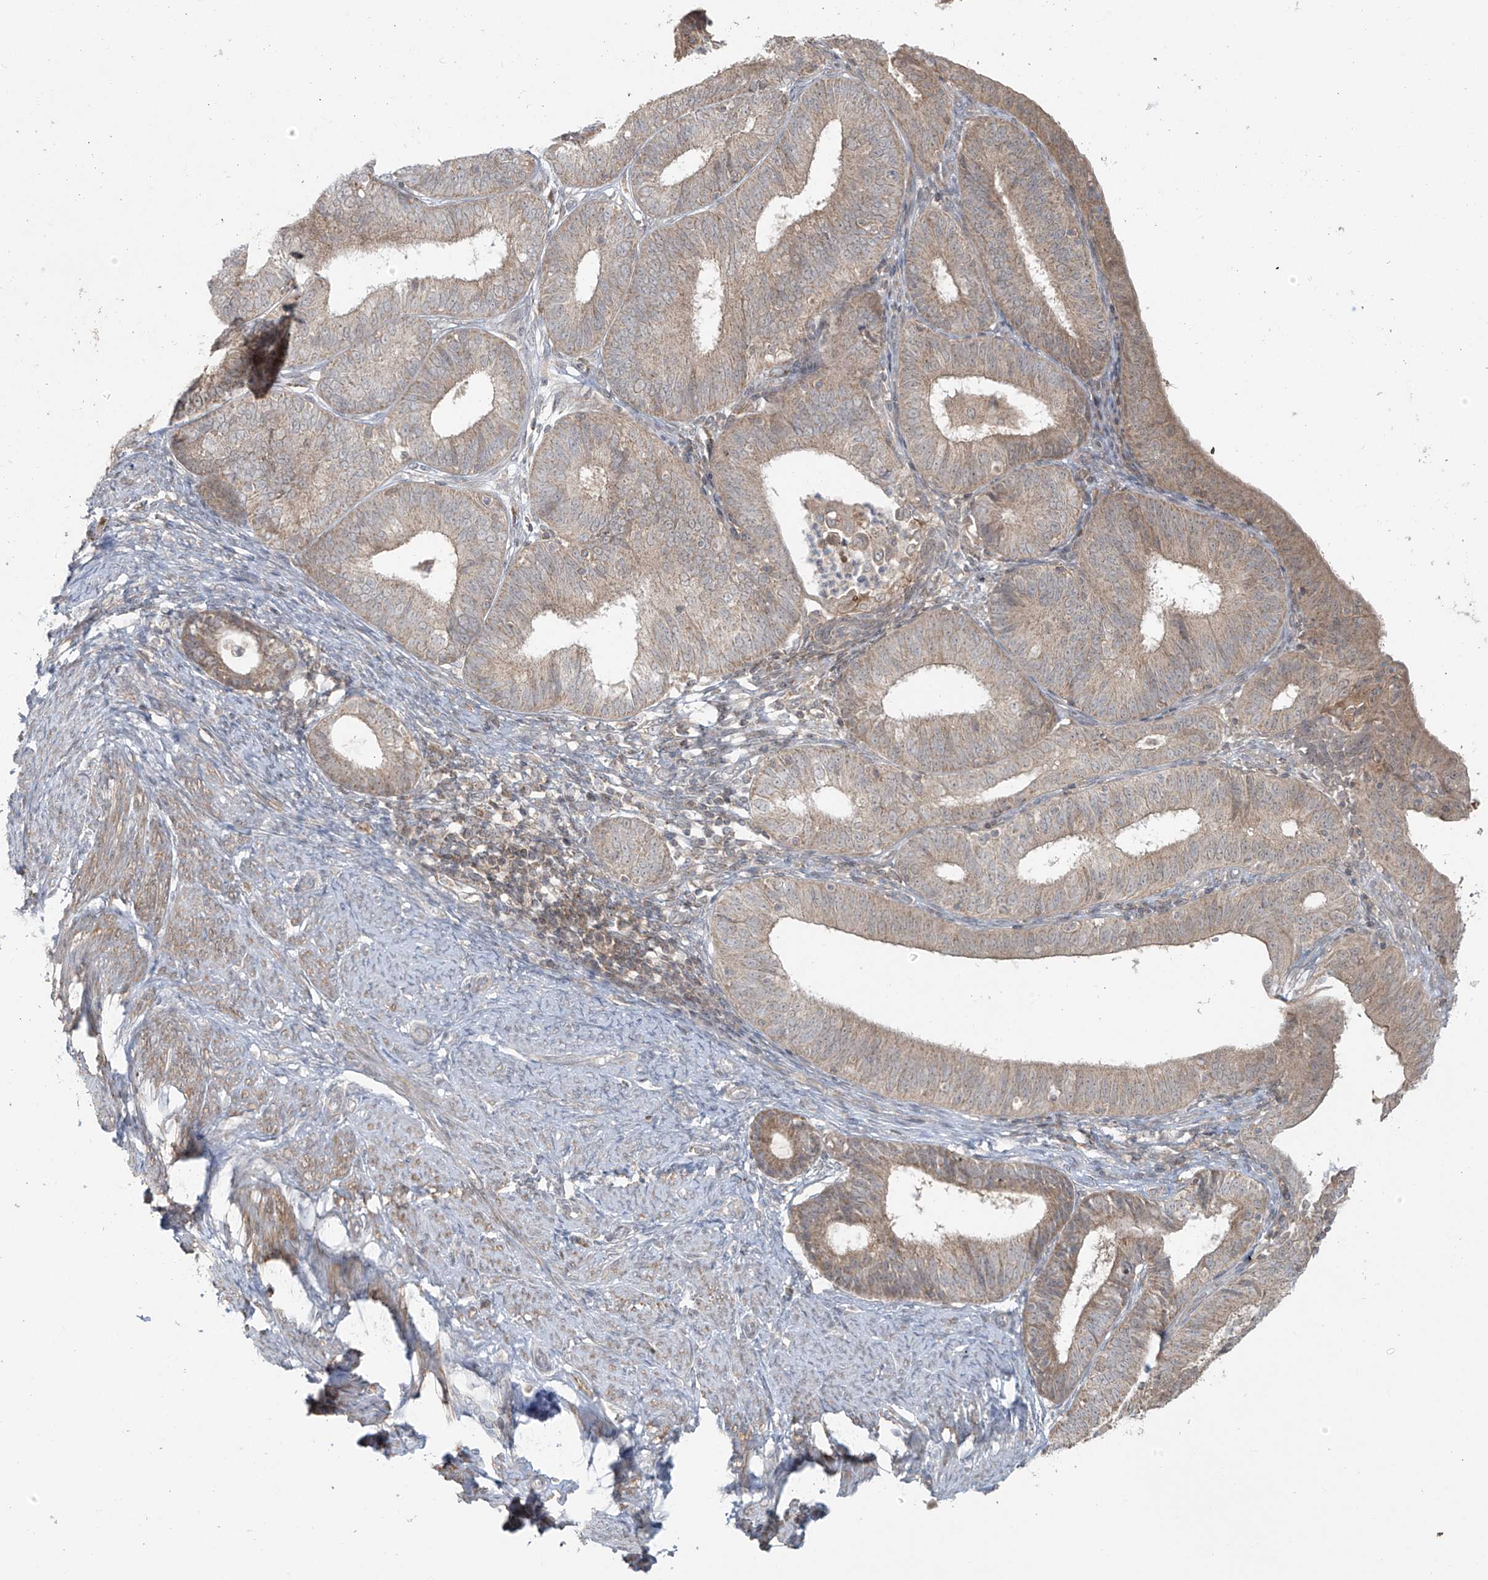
{"staining": {"intensity": "moderate", "quantity": ">75%", "location": "cytoplasmic/membranous"}, "tissue": "endometrial cancer", "cell_type": "Tumor cells", "image_type": "cancer", "snomed": [{"axis": "morphology", "description": "Adenocarcinoma, NOS"}, {"axis": "topography", "description": "Endometrium"}], "caption": "Endometrial cancer stained with IHC displays moderate cytoplasmic/membranous expression in about >75% of tumor cells.", "gene": "HDDC2", "patient": {"sex": "female", "age": 51}}